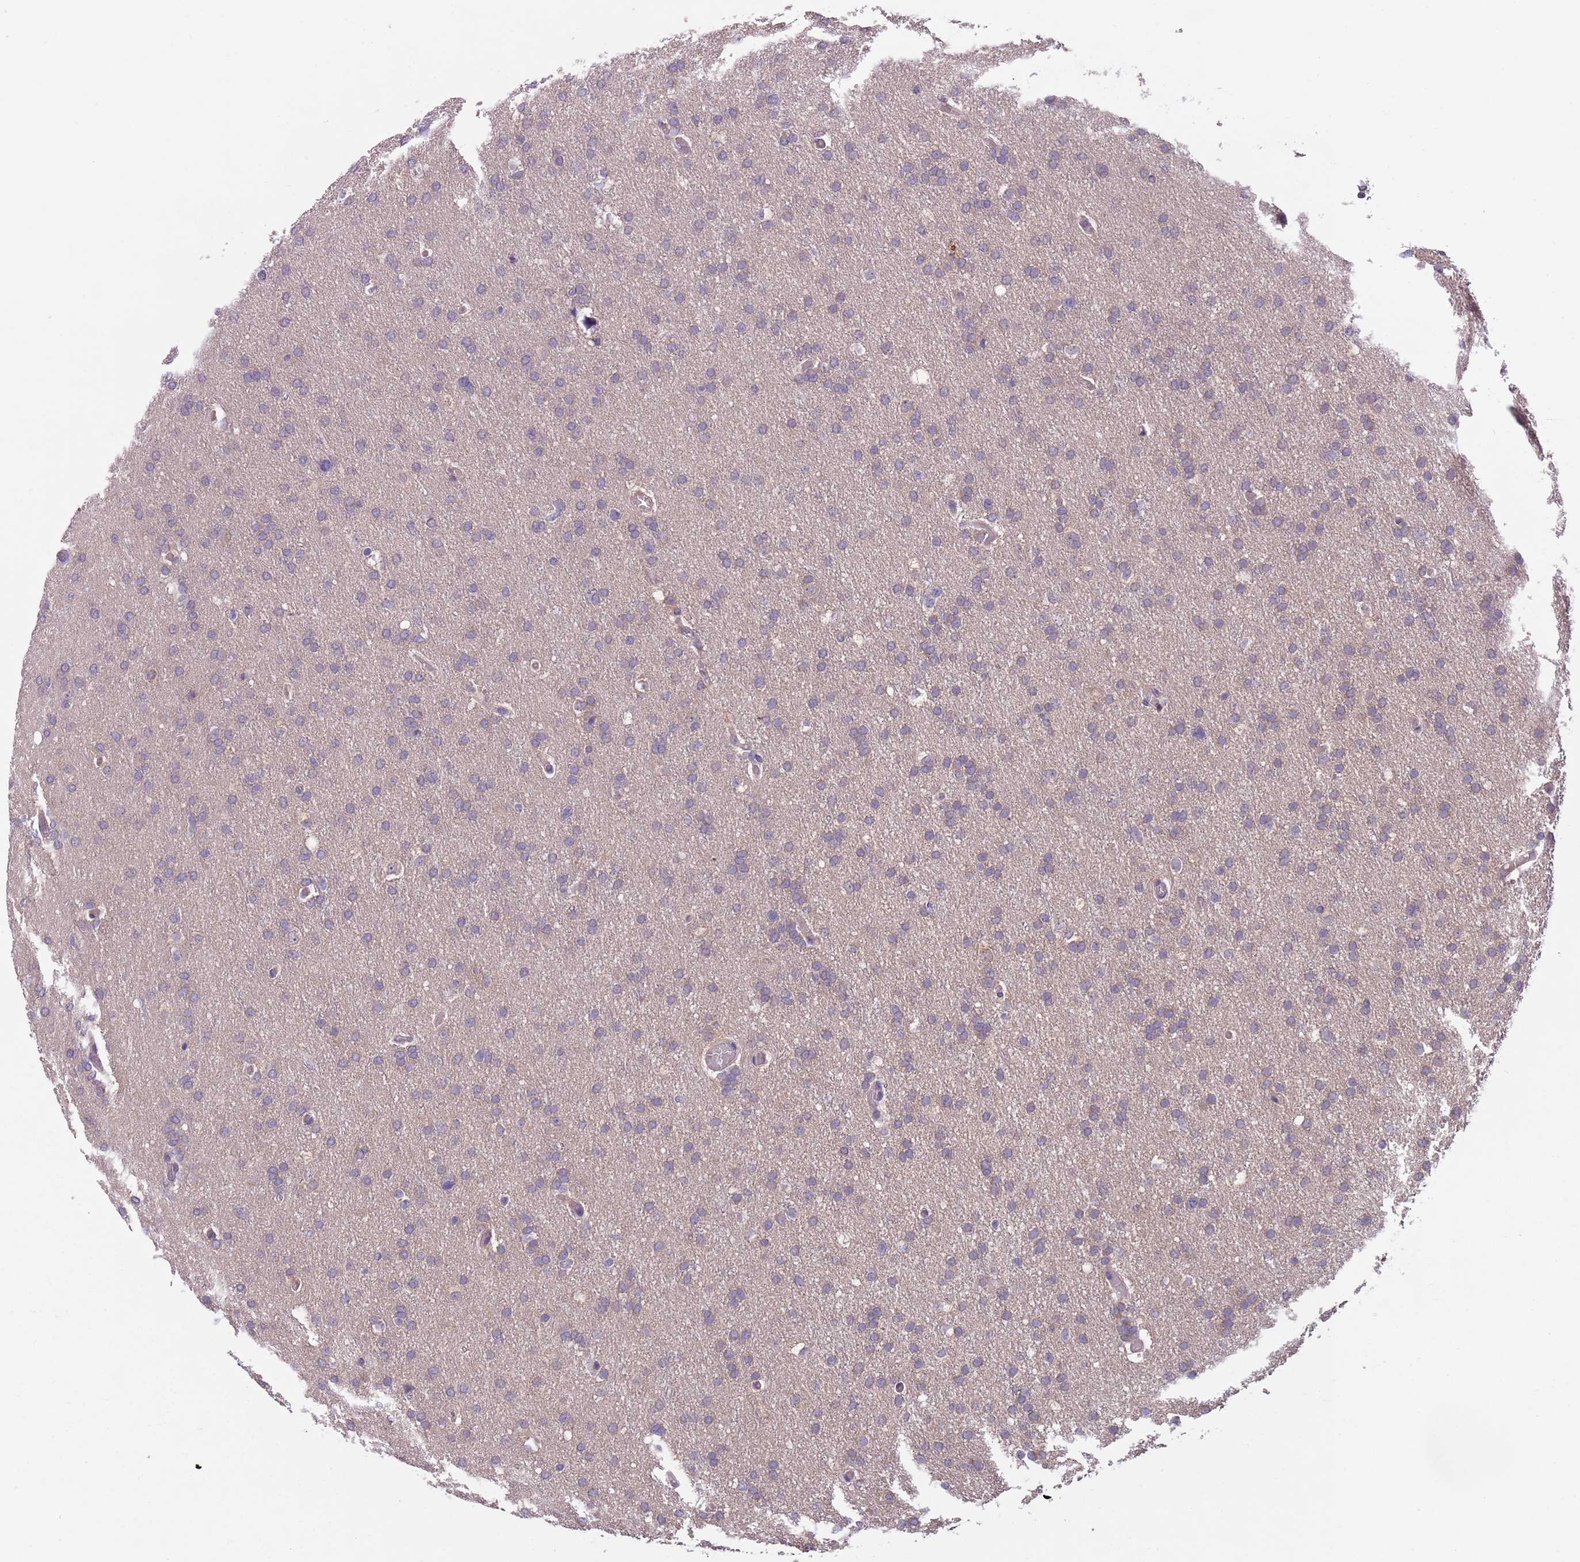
{"staining": {"intensity": "weak", "quantity": "<25%", "location": "cytoplasmic/membranous"}, "tissue": "glioma", "cell_type": "Tumor cells", "image_type": "cancer", "snomed": [{"axis": "morphology", "description": "Glioma, malignant, High grade"}, {"axis": "topography", "description": "Cerebral cortex"}], "caption": "The image reveals no staining of tumor cells in glioma.", "gene": "ADCY7", "patient": {"sex": "female", "age": 36}}